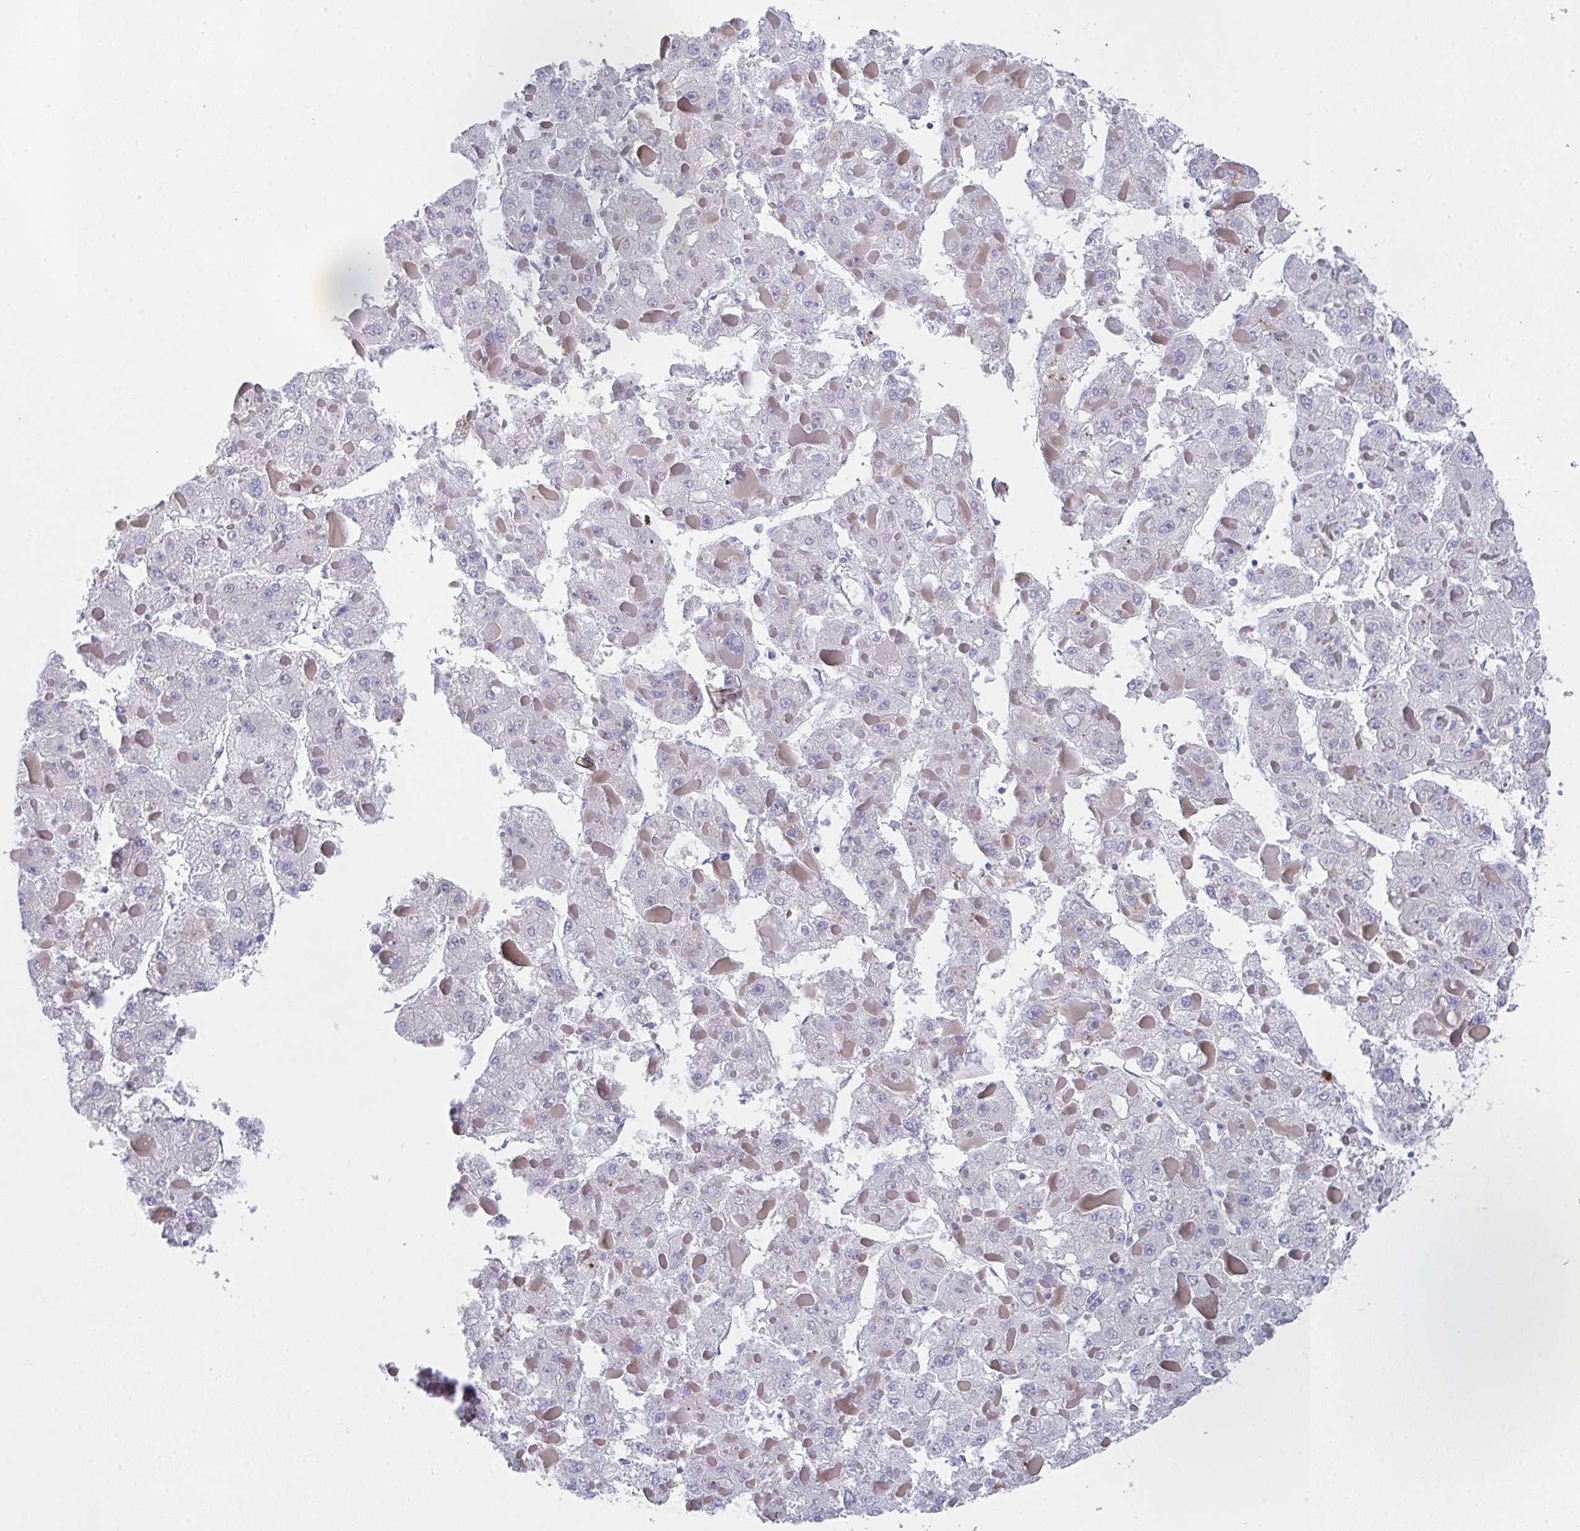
{"staining": {"intensity": "negative", "quantity": "none", "location": "none"}, "tissue": "liver cancer", "cell_type": "Tumor cells", "image_type": "cancer", "snomed": [{"axis": "morphology", "description": "Carcinoma, Hepatocellular, NOS"}, {"axis": "topography", "description": "Liver"}], "caption": "Protein analysis of liver cancer displays no significant expression in tumor cells.", "gene": "FBXO47", "patient": {"sex": "female", "age": 73}}